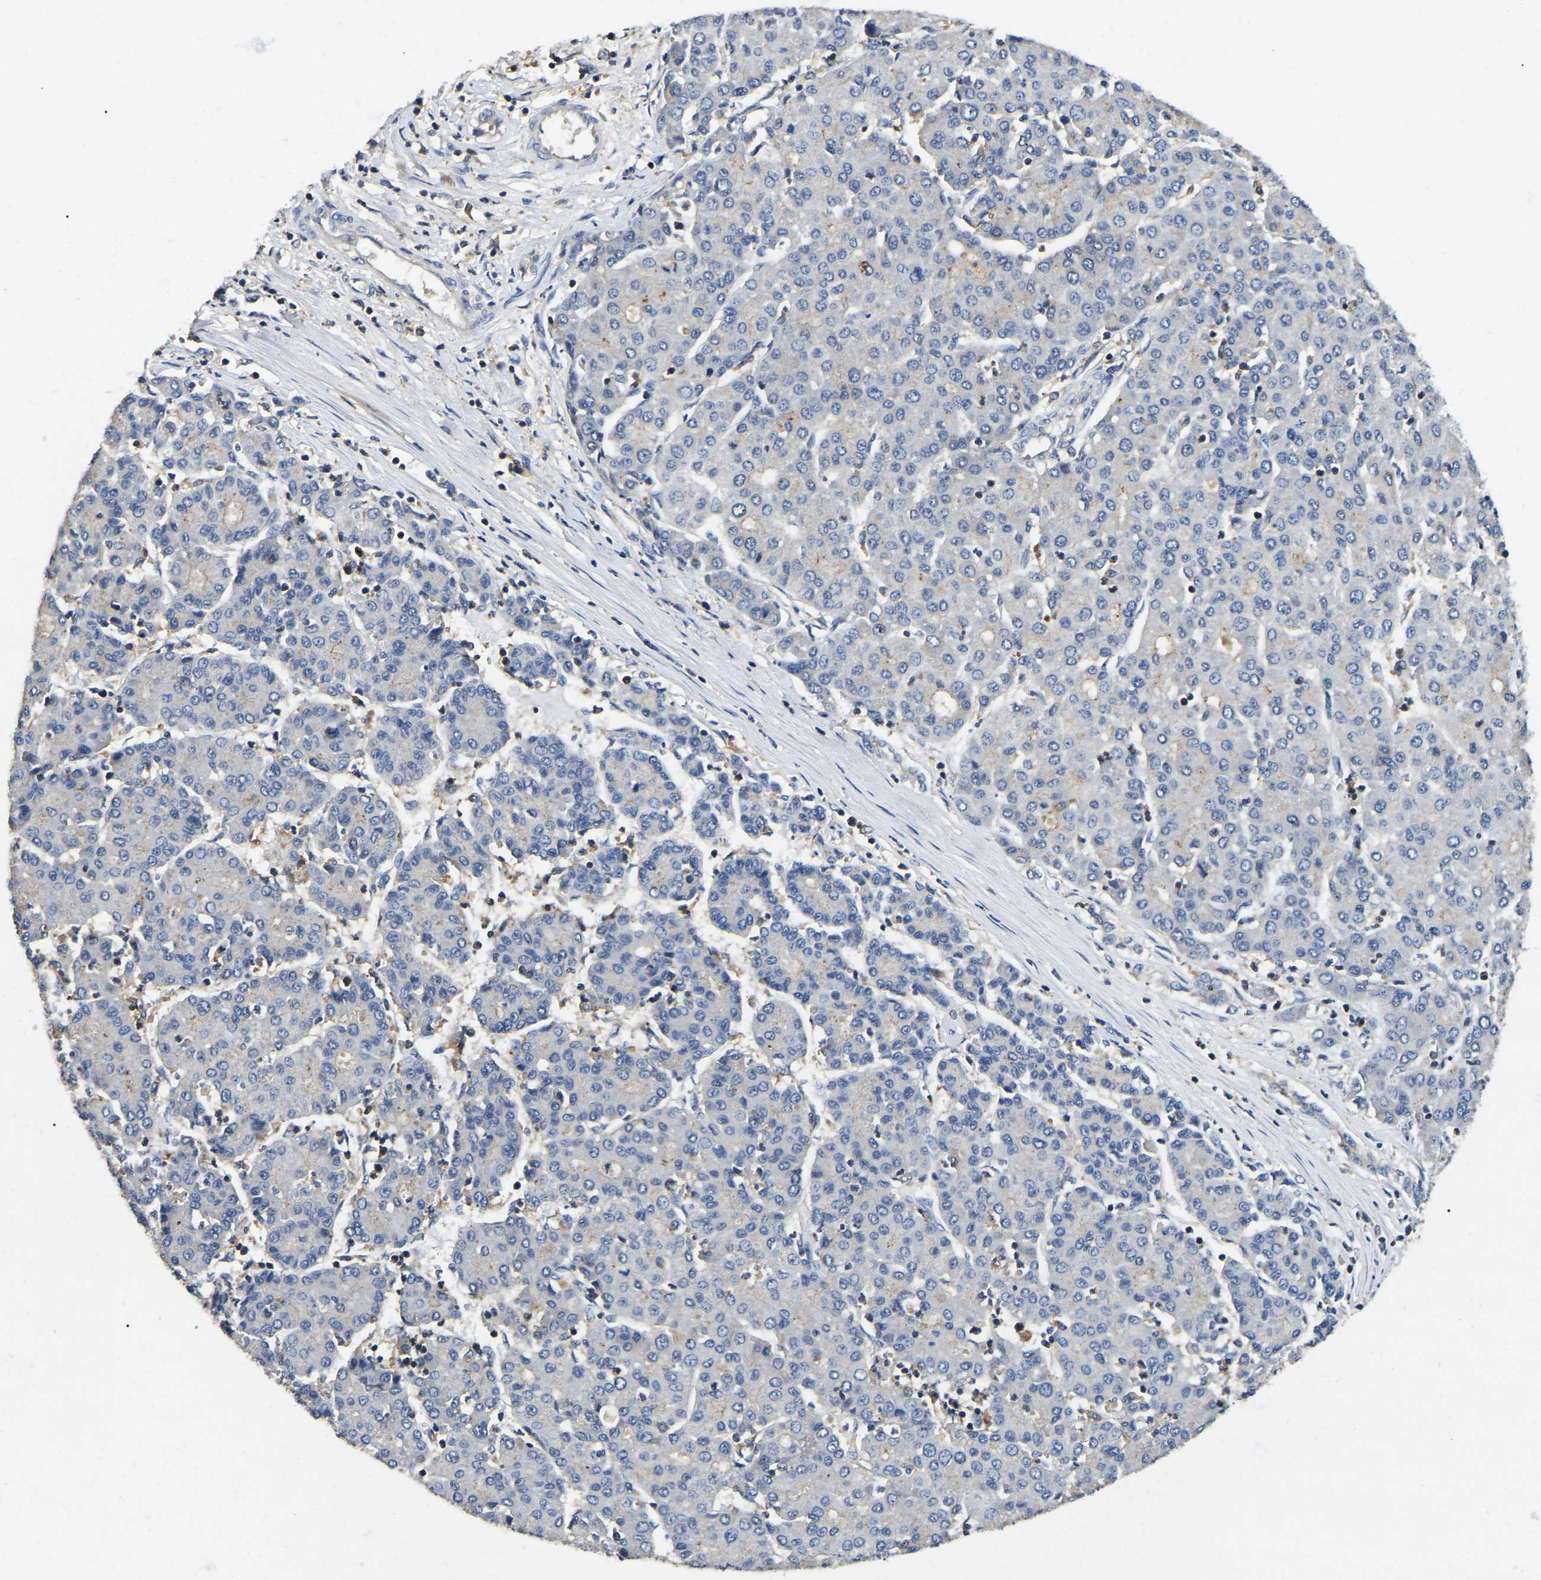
{"staining": {"intensity": "negative", "quantity": "none", "location": "none"}, "tissue": "liver cancer", "cell_type": "Tumor cells", "image_type": "cancer", "snomed": [{"axis": "morphology", "description": "Carcinoma, Hepatocellular, NOS"}, {"axis": "topography", "description": "Liver"}], "caption": "DAB (3,3'-diaminobenzidine) immunohistochemical staining of liver hepatocellular carcinoma reveals no significant staining in tumor cells. The staining is performed using DAB brown chromogen with nuclei counter-stained in using hematoxylin.", "gene": "SMPD2", "patient": {"sex": "male", "age": 65}}